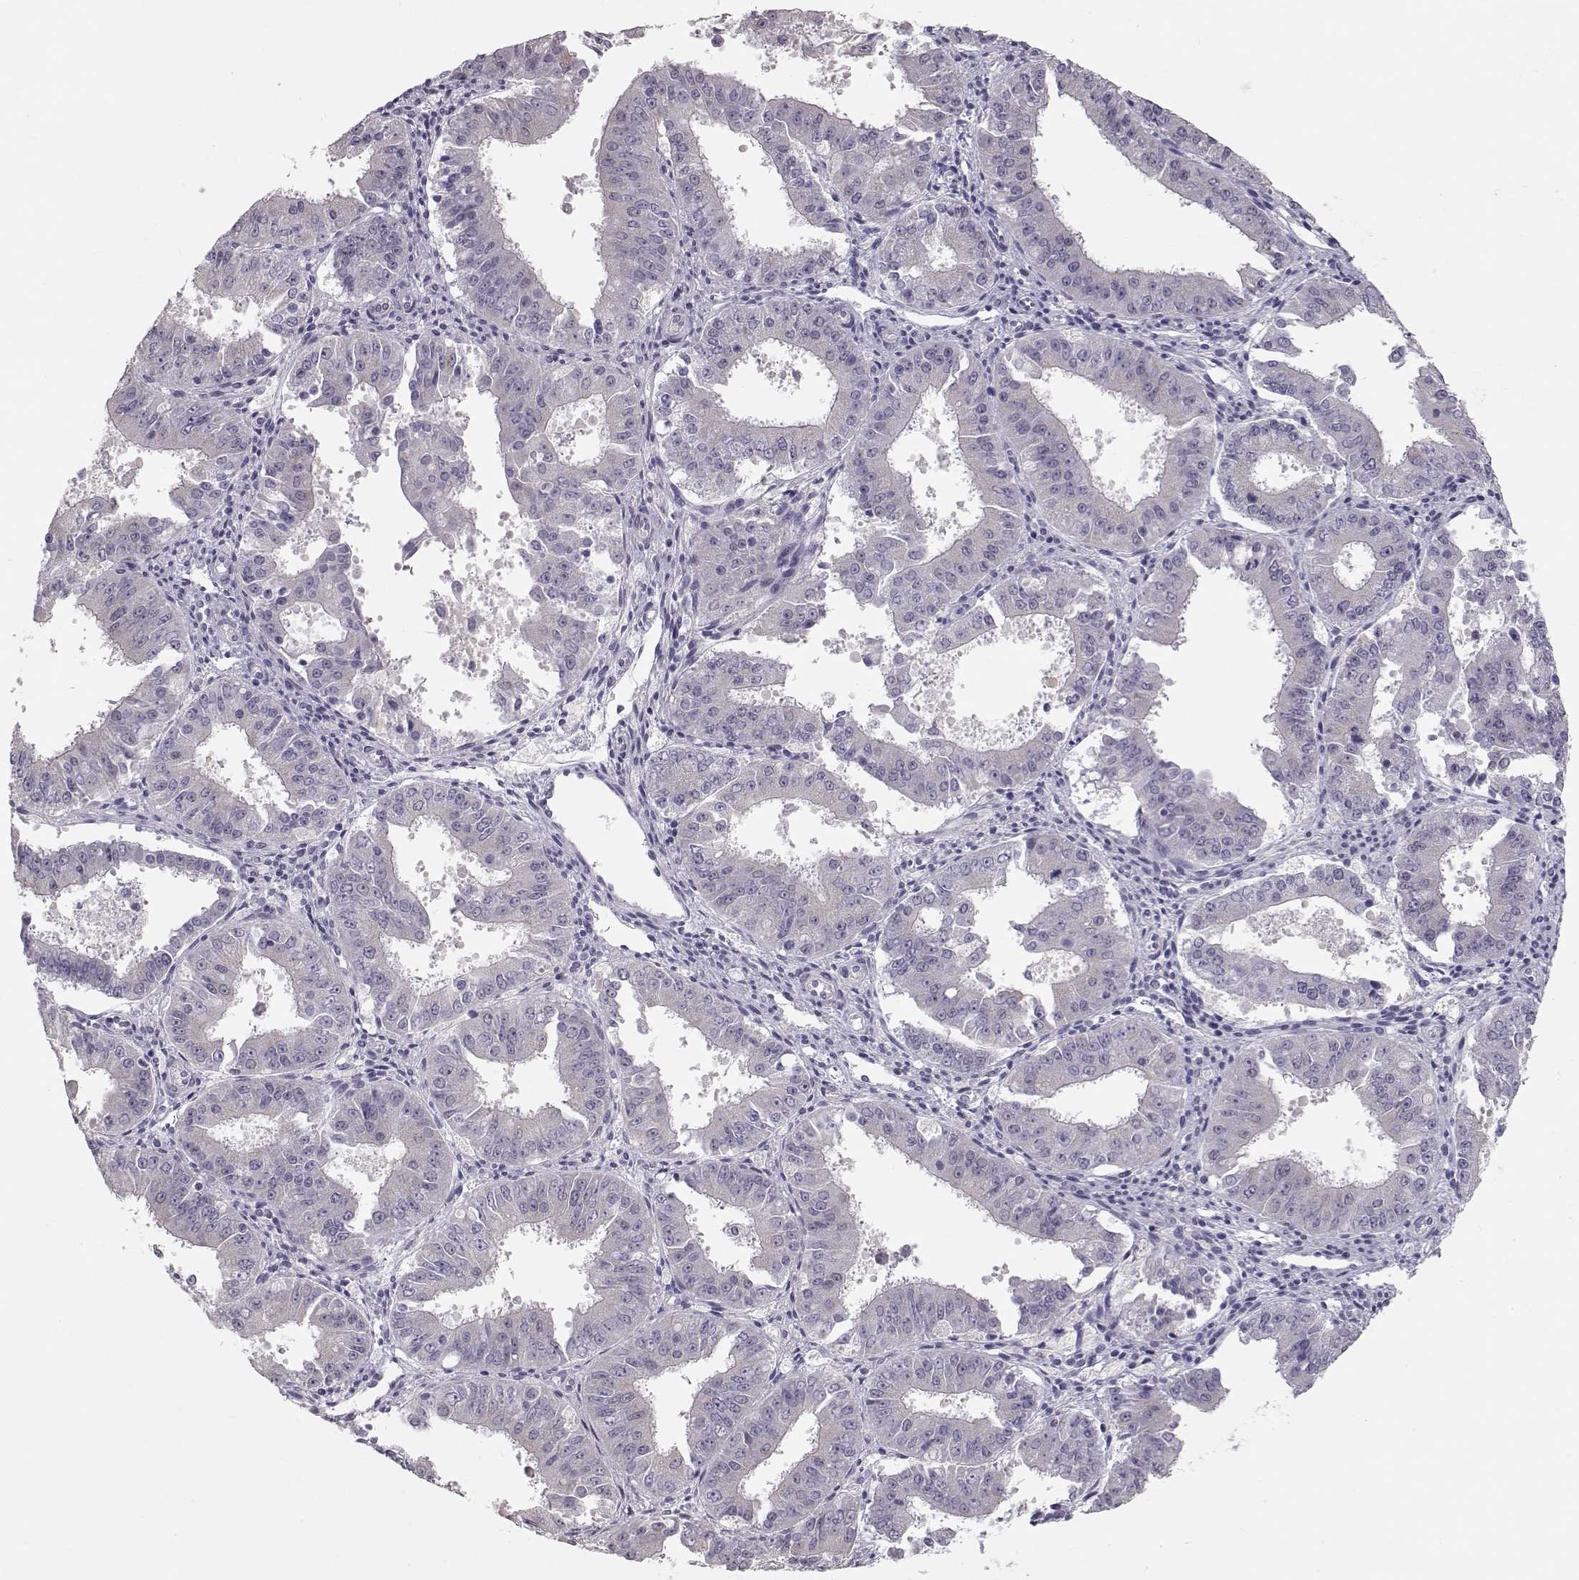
{"staining": {"intensity": "negative", "quantity": "none", "location": "none"}, "tissue": "ovarian cancer", "cell_type": "Tumor cells", "image_type": "cancer", "snomed": [{"axis": "morphology", "description": "Carcinoma, endometroid"}, {"axis": "topography", "description": "Ovary"}], "caption": "A high-resolution micrograph shows IHC staining of endometroid carcinoma (ovarian), which shows no significant positivity in tumor cells.", "gene": "FAM205A", "patient": {"sex": "female", "age": 42}}